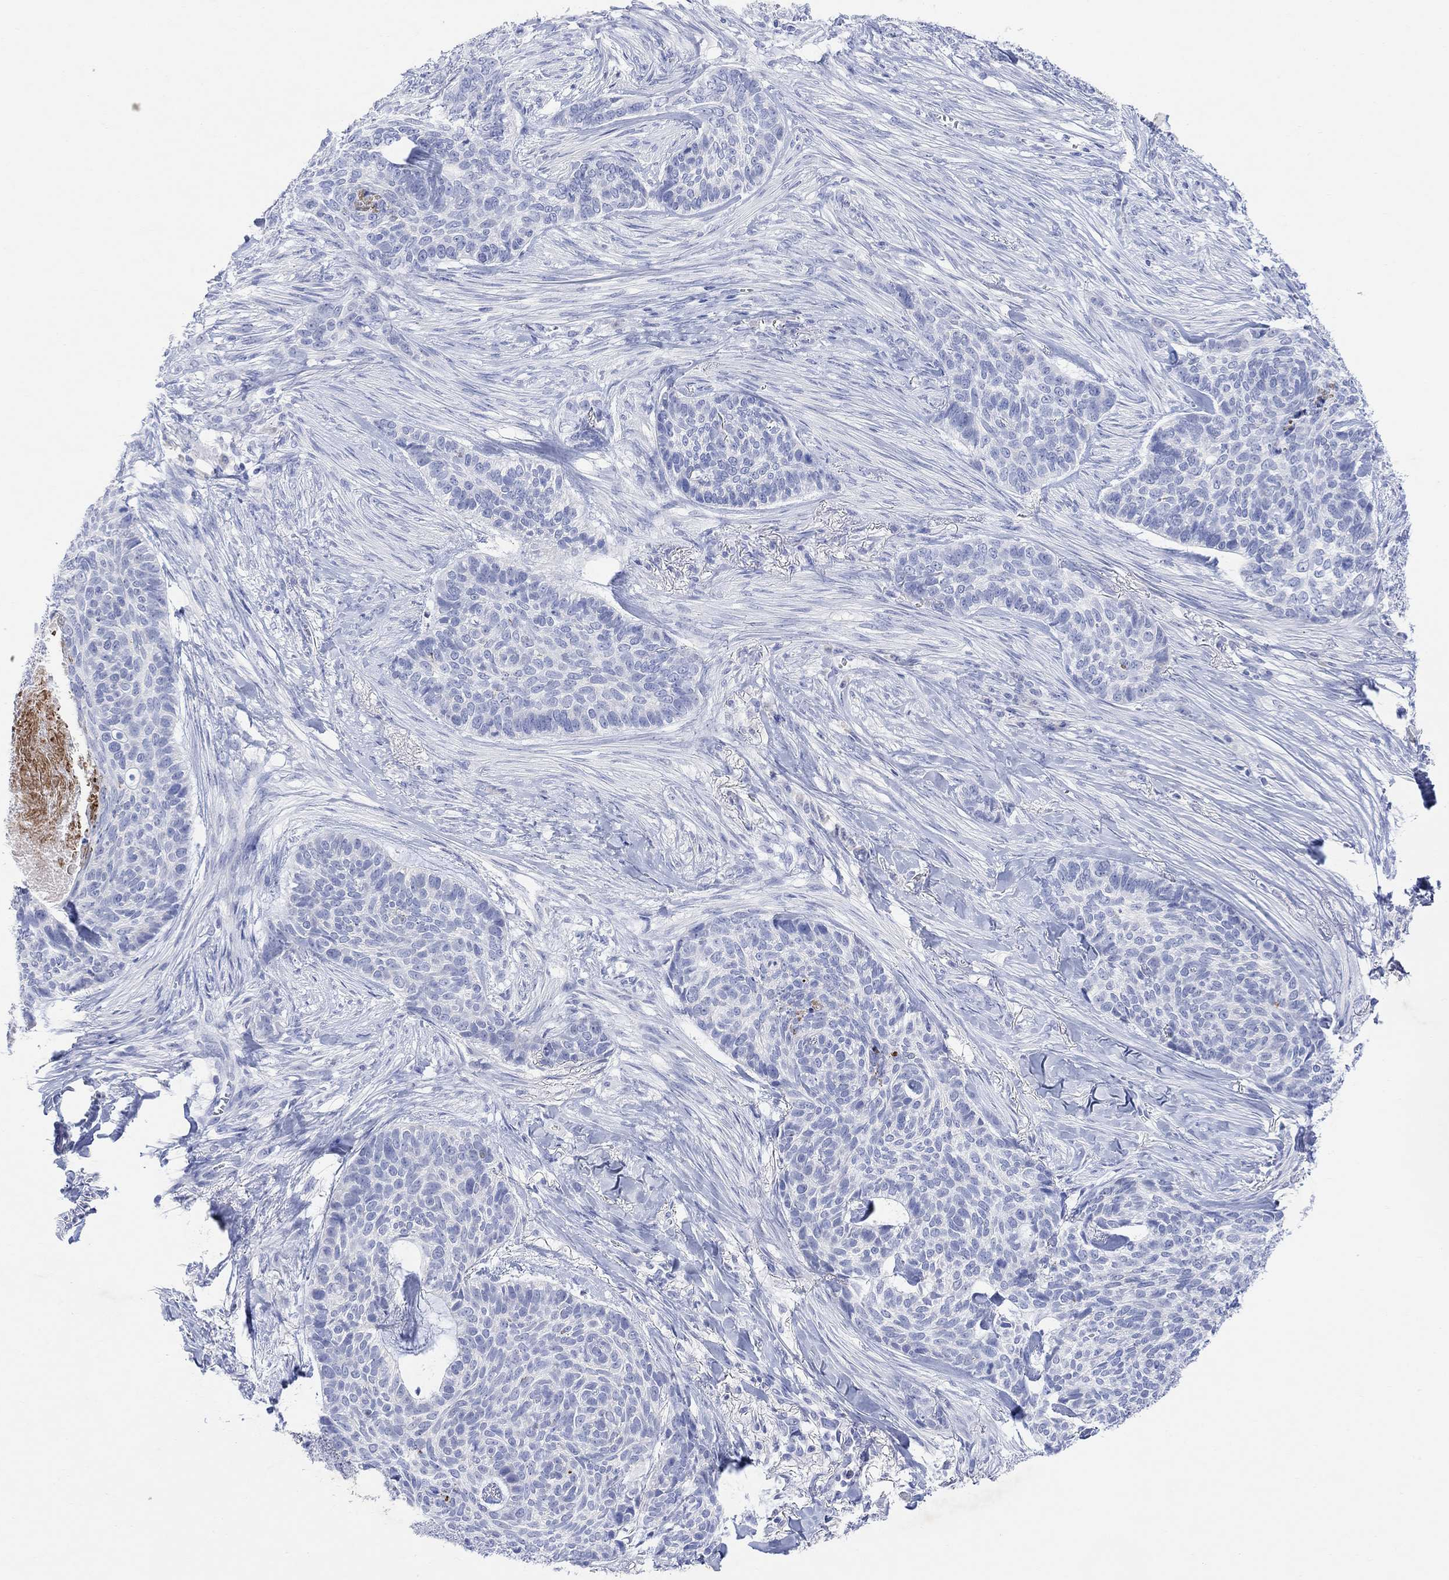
{"staining": {"intensity": "negative", "quantity": "none", "location": "none"}, "tissue": "skin cancer", "cell_type": "Tumor cells", "image_type": "cancer", "snomed": [{"axis": "morphology", "description": "Basal cell carcinoma"}, {"axis": "topography", "description": "Skin"}], "caption": "Histopathology image shows no protein positivity in tumor cells of skin cancer tissue. (DAB immunohistochemistry with hematoxylin counter stain).", "gene": "TYR", "patient": {"sex": "female", "age": 69}}